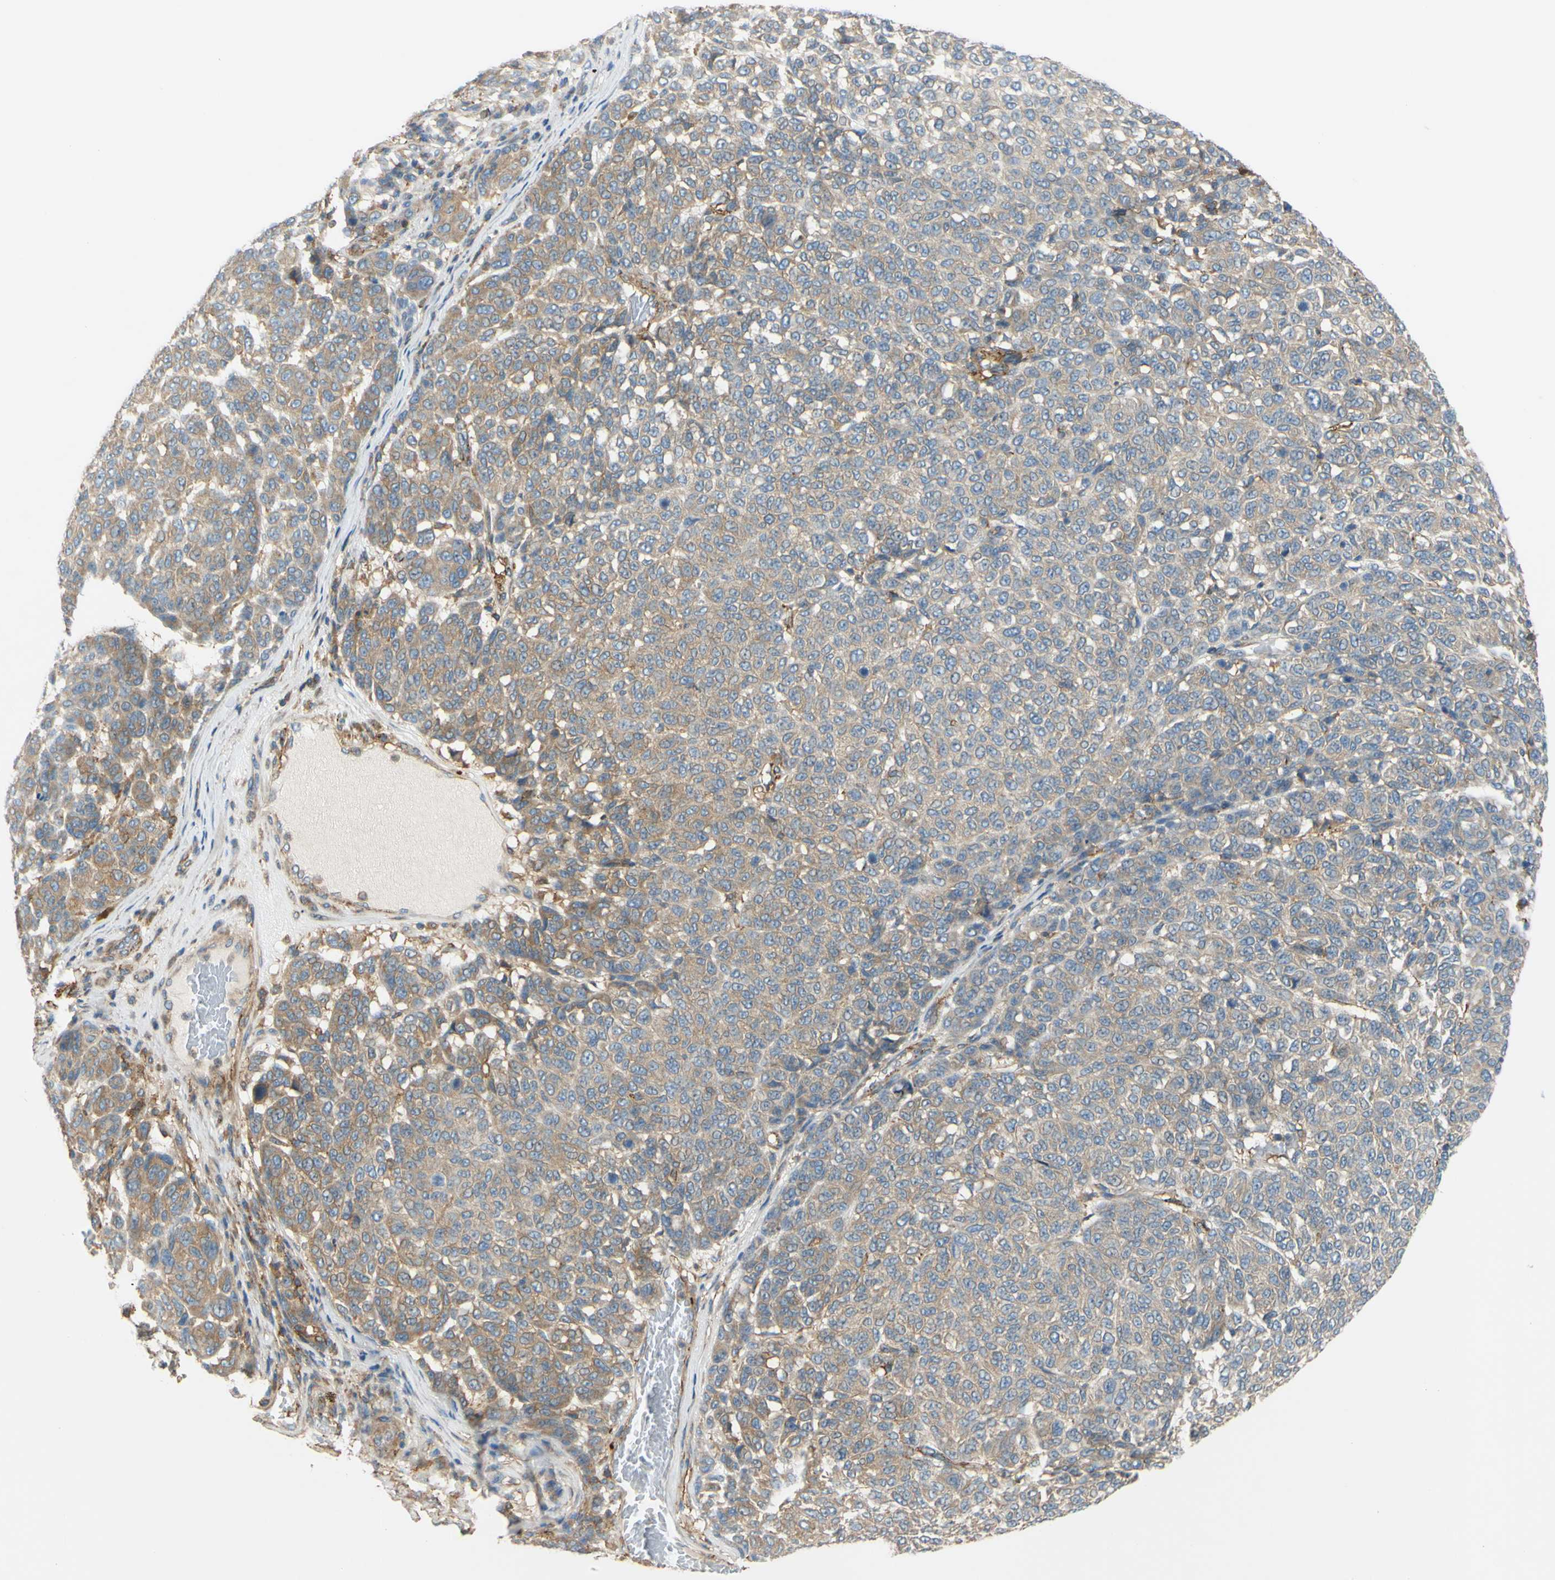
{"staining": {"intensity": "weak", "quantity": "25%-75%", "location": "cytoplasmic/membranous"}, "tissue": "melanoma", "cell_type": "Tumor cells", "image_type": "cancer", "snomed": [{"axis": "morphology", "description": "Malignant melanoma, NOS"}, {"axis": "topography", "description": "Skin"}], "caption": "Weak cytoplasmic/membranous positivity for a protein is appreciated in about 25%-75% of tumor cells of malignant melanoma using IHC.", "gene": "POR", "patient": {"sex": "male", "age": 59}}